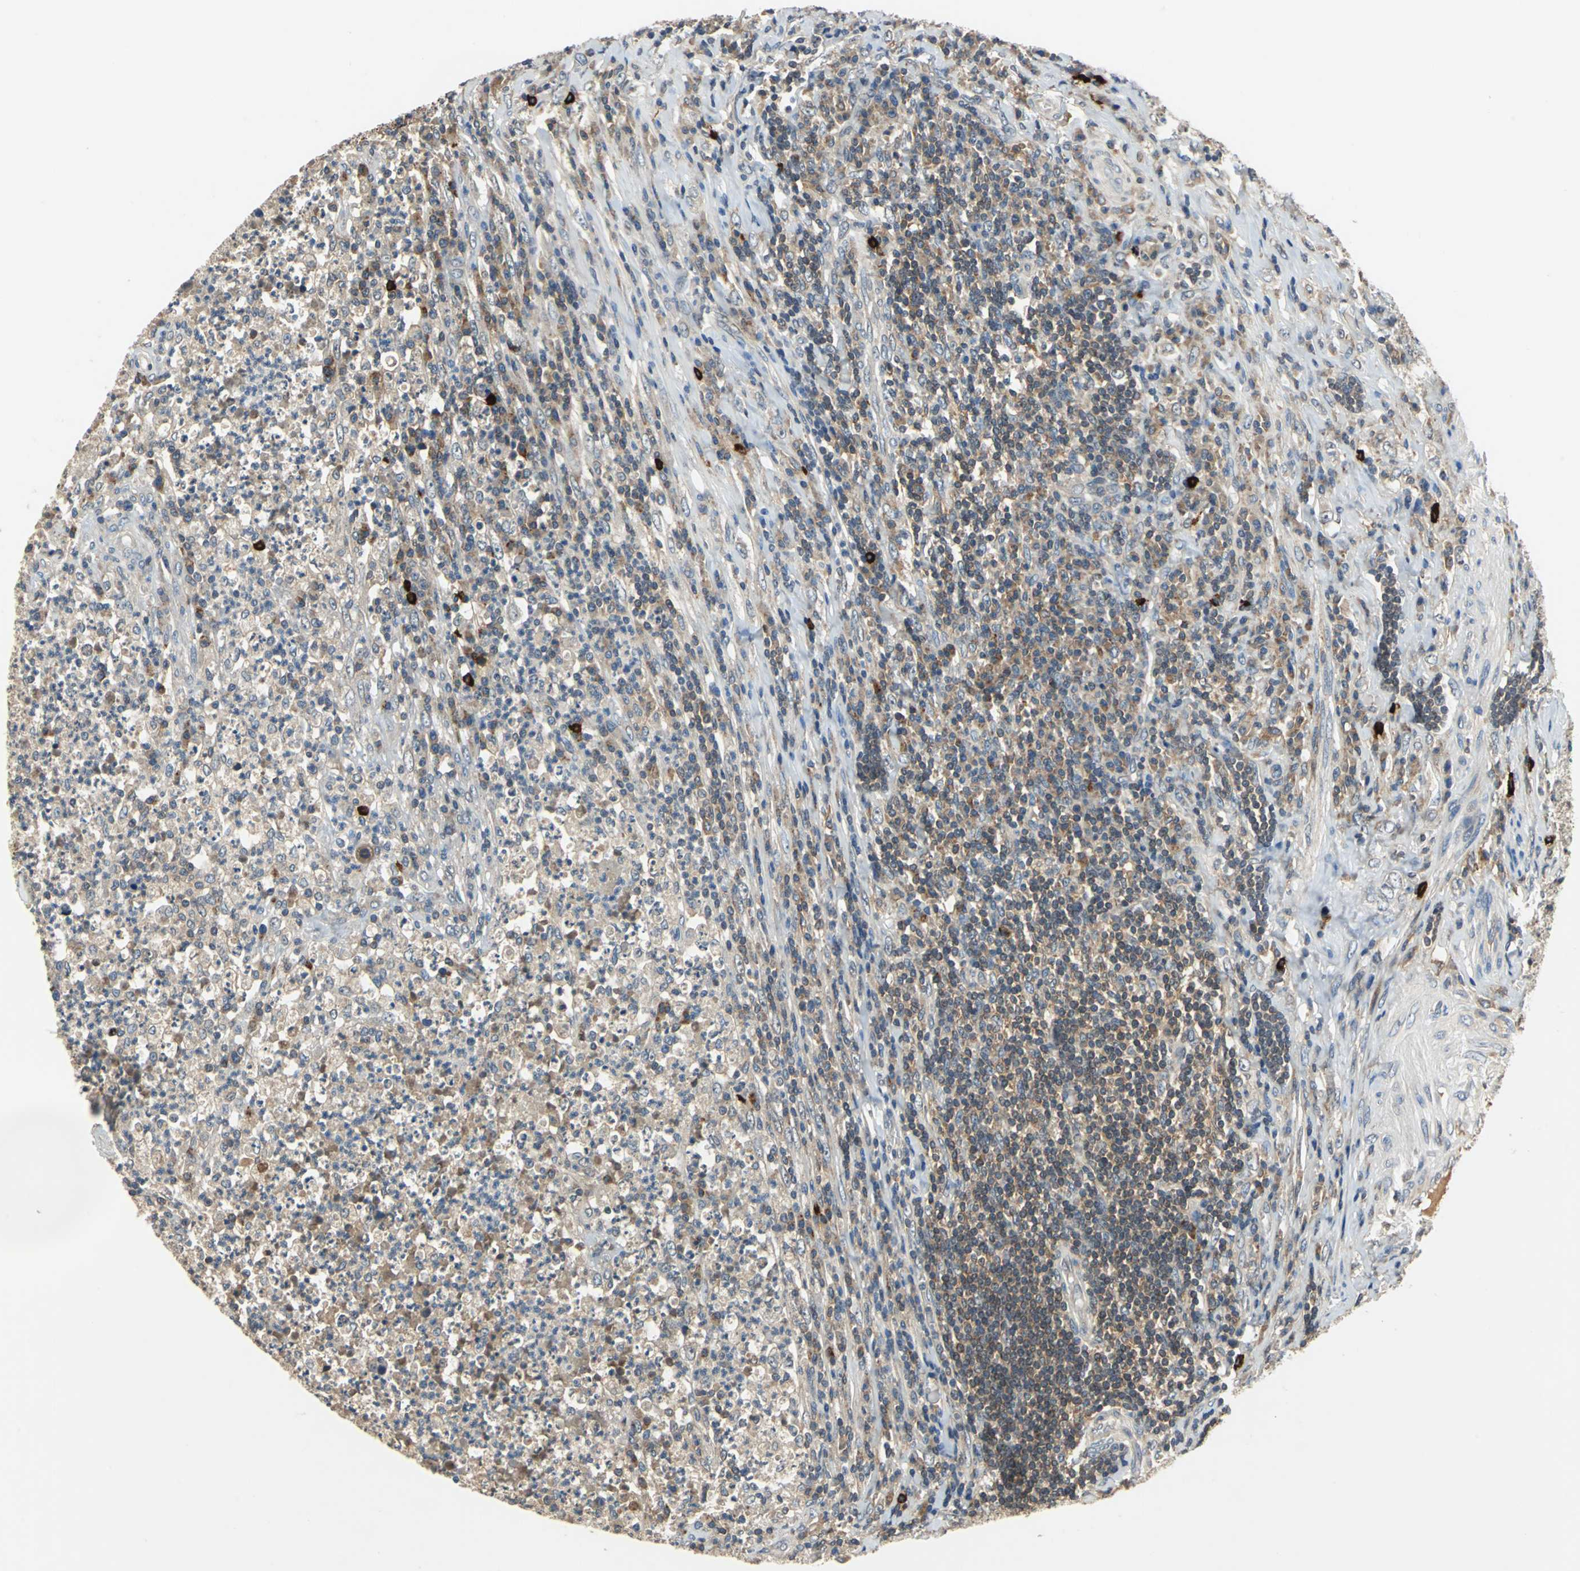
{"staining": {"intensity": "weak", "quantity": "25%-75%", "location": "cytoplasmic/membranous"}, "tissue": "testis cancer", "cell_type": "Tumor cells", "image_type": "cancer", "snomed": [{"axis": "morphology", "description": "Necrosis, NOS"}, {"axis": "morphology", "description": "Carcinoma, Embryonal, NOS"}, {"axis": "topography", "description": "Testis"}], "caption": "Tumor cells reveal weak cytoplasmic/membranous staining in about 25%-75% of cells in testis embryonal carcinoma.", "gene": "SLC19A2", "patient": {"sex": "male", "age": 19}}